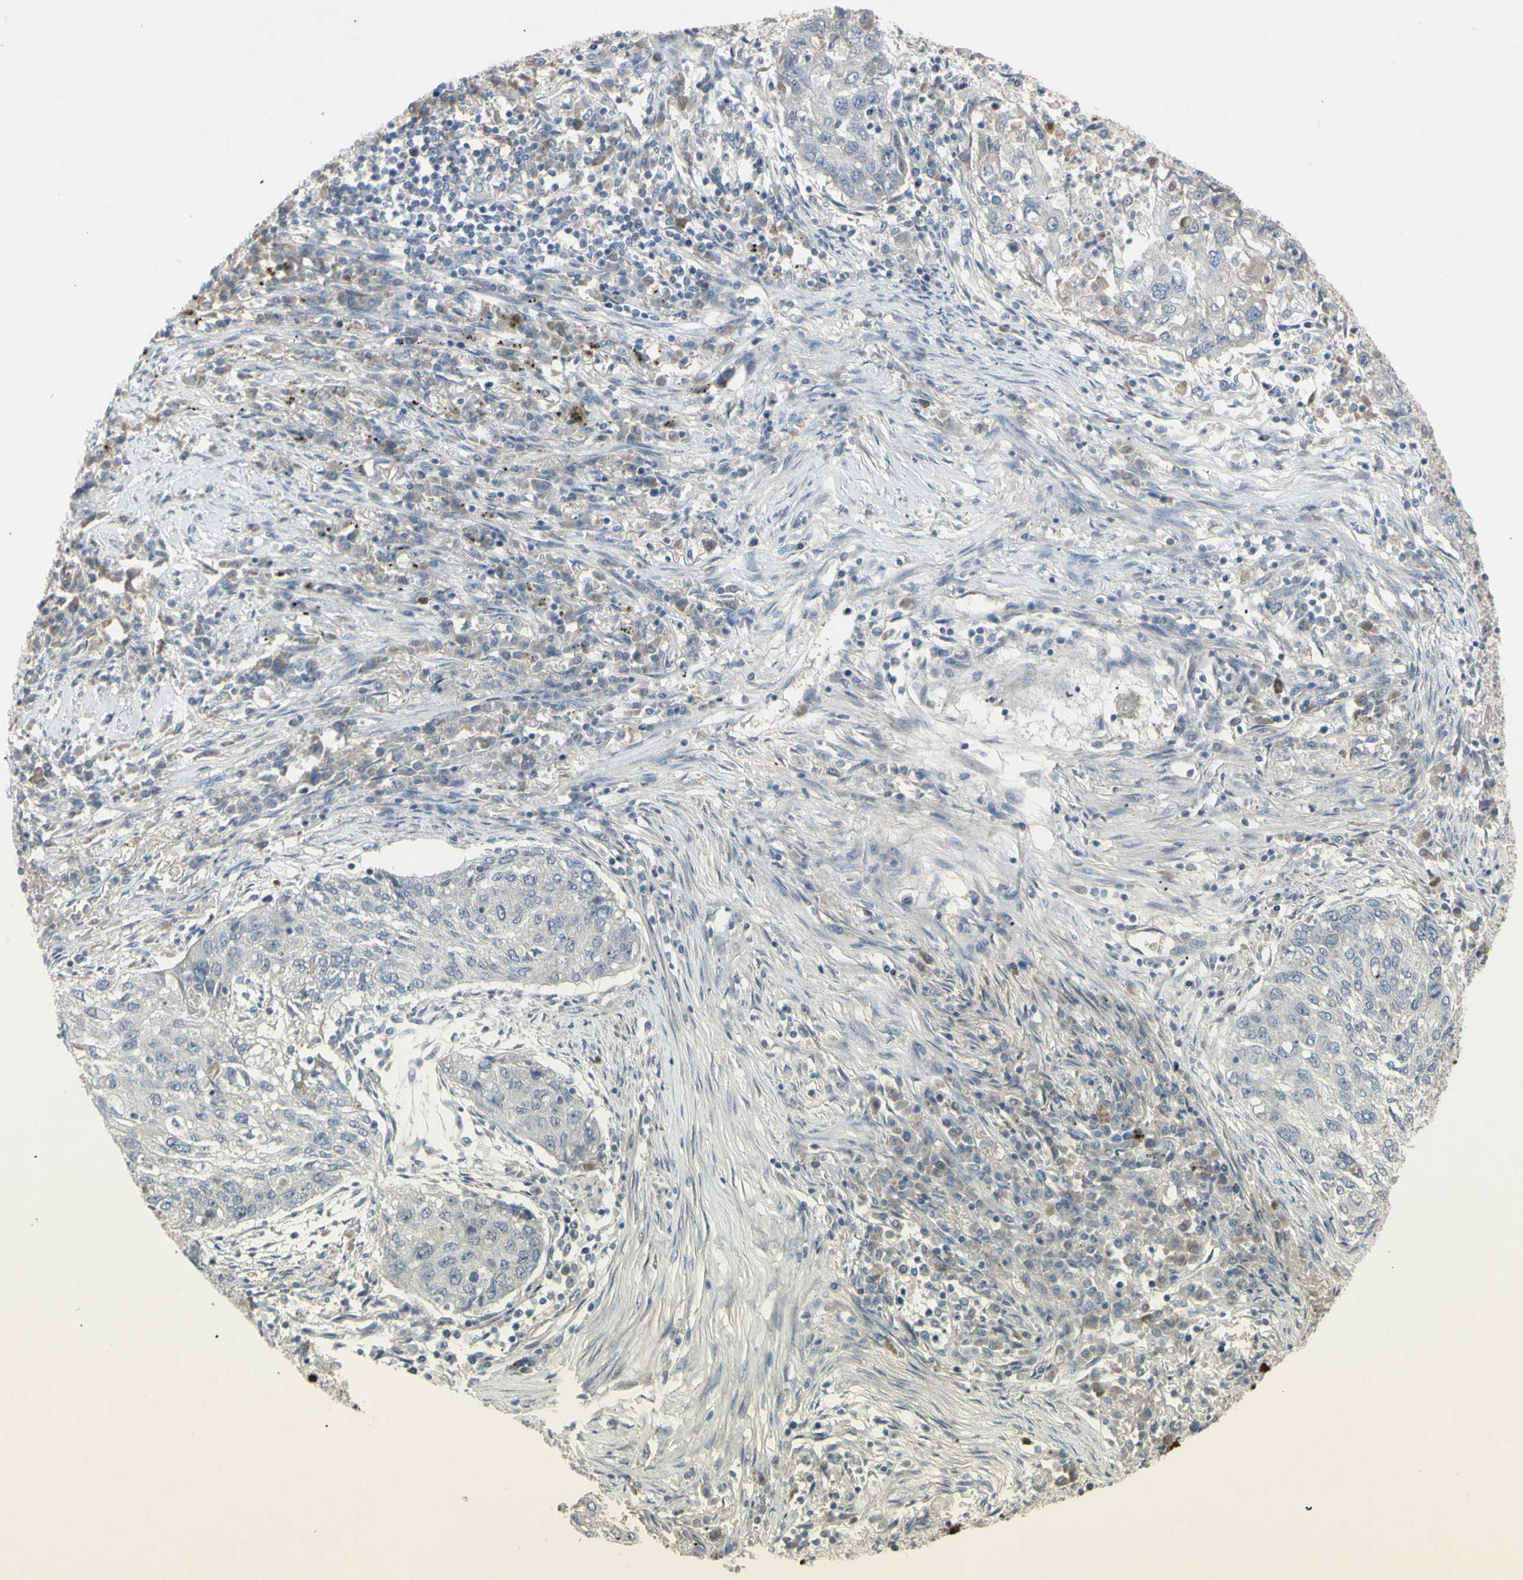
{"staining": {"intensity": "negative", "quantity": "none", "location": "none"}, "tissue": "lung cancer", "cell_type": "Tumor cells", "image_type": "cancer", "snomed": [{"axis": "morphology", "description": "Squamous cell carcinoma, NOS"}, {"axis": "topography", "description": "Lung"}], "caption": "There is no significant expression in tumor cells of lung squamous cell carcinoma.", "gene": "PIAS4", "patient": {"sex": "female", "age": 63}}